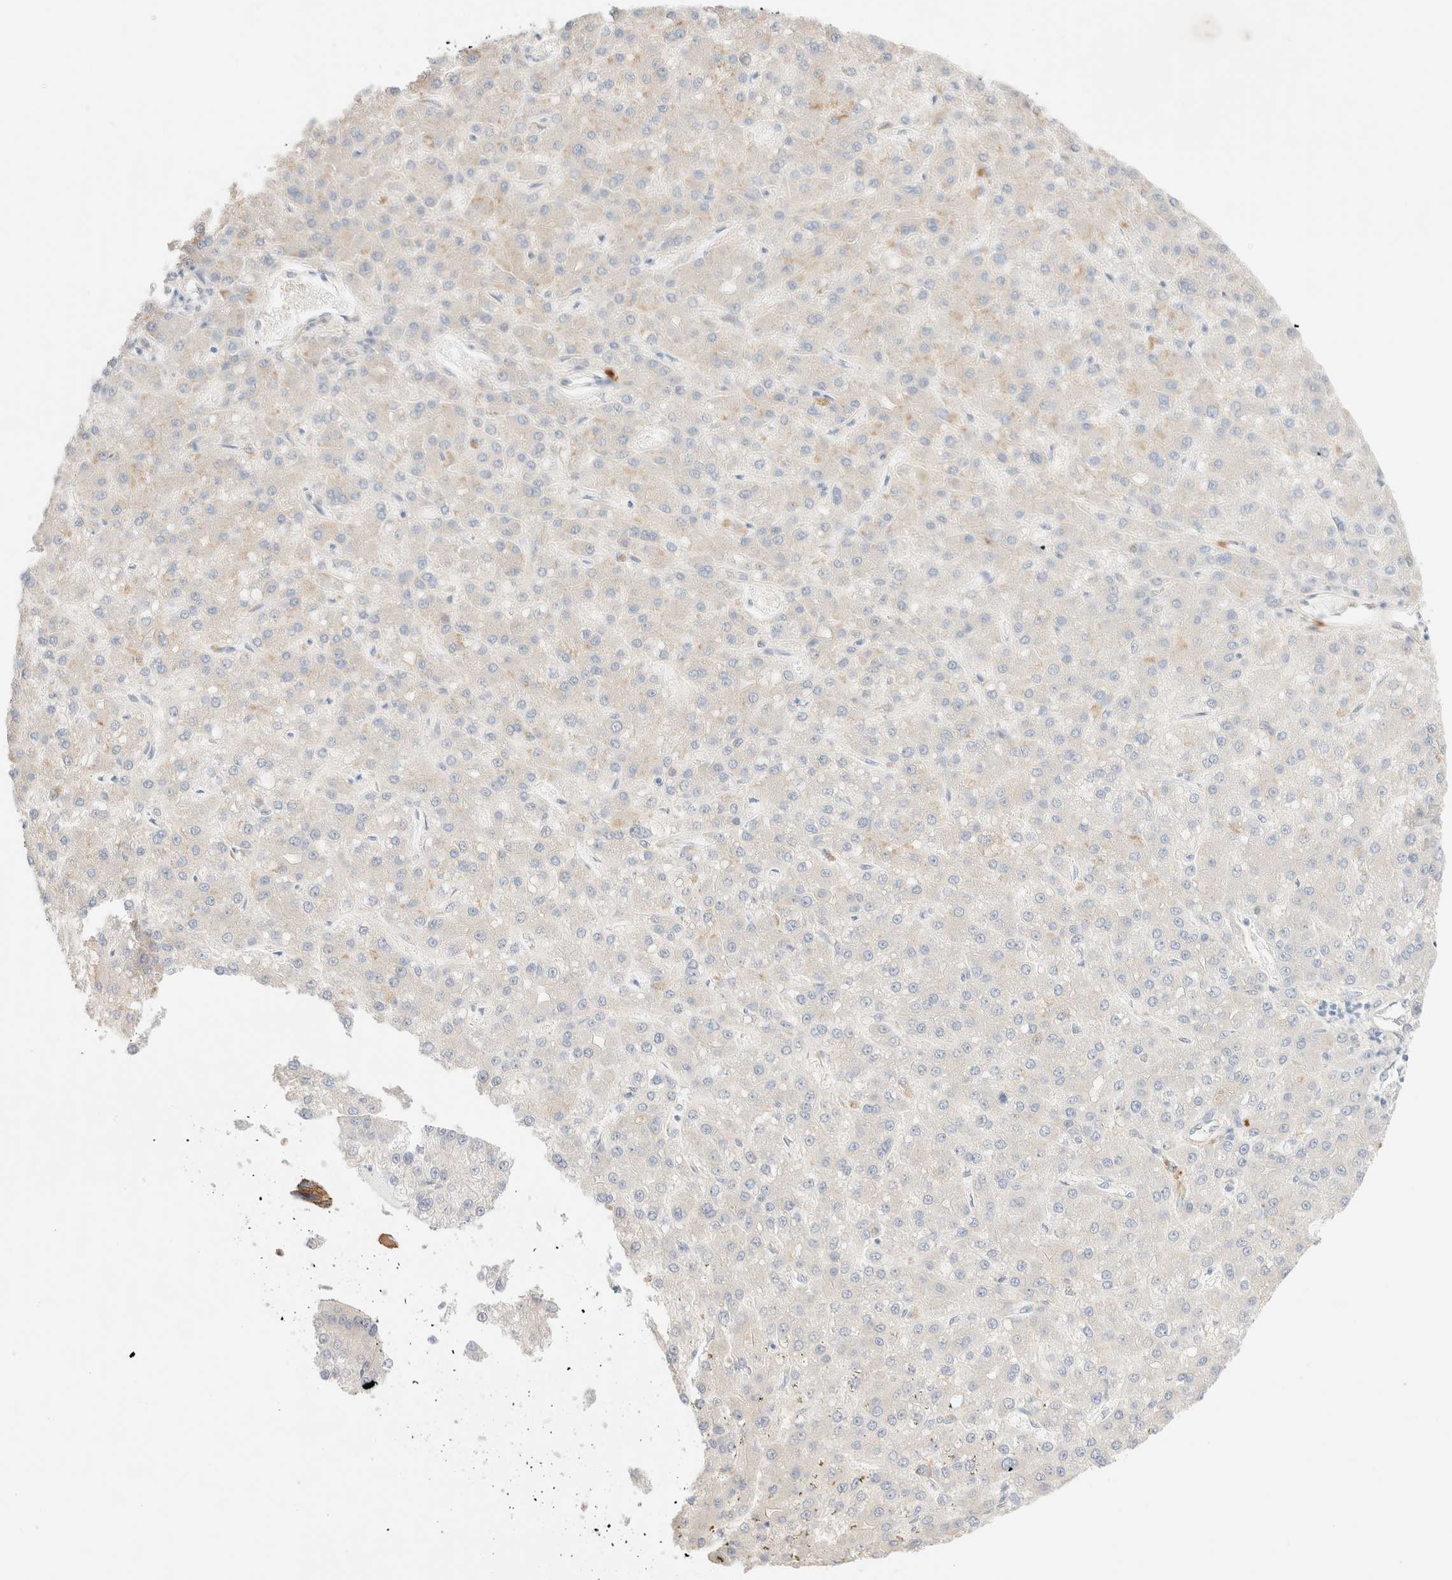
{"staining": {"intensity": "negative", "quantity": "none", "location": "none"}, "tissue": "liver cancer", "cell_type": "Tumor cells", "image_type": "cancer", "snomed": [{"axis": "morphology", "description": "Carcinoma, Hepatocellular, NOS"}, {"axis": "topography", "description": "Liver"}], "caption": "There is no significant expression in tumor cells of liver cancer (hepatocellular carcinoma).", "gene": "NIBAN2", "patient": {"sex": "male", "age": 67}}